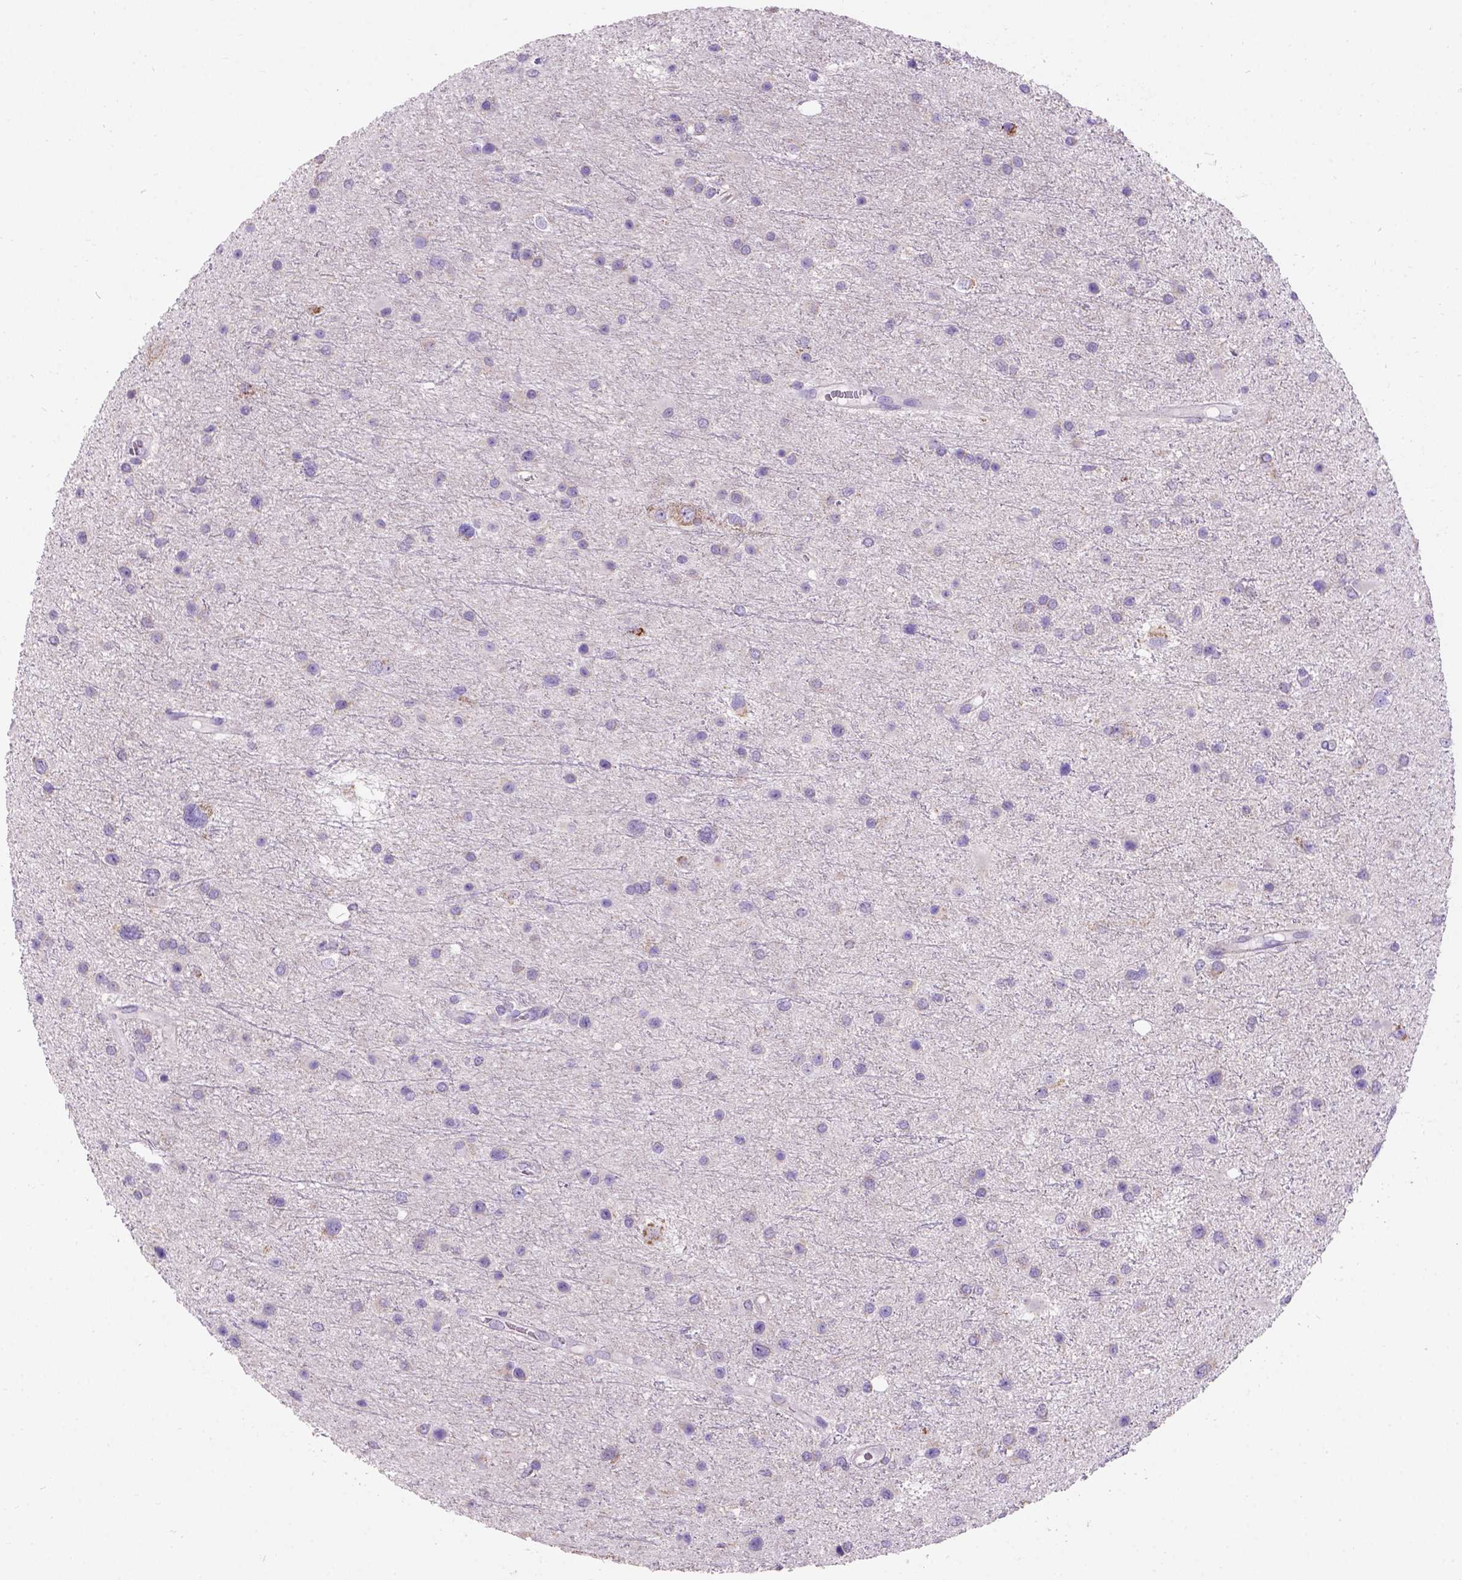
{"staining": {"intensity": "negative", "quantity": "none", "location": "none"}, "tissue": "glioma", "cell_type": "Tumor cells", "image_type": "cancer", "snomed": [{"axis": "morphology", "description": "Glioma, malignant, Low grade"}, {"axis": "topography", "description": "Brain"}], "caption": "DAB immunohistochemical staining of glioma exhibits no significant staining in tumor cells.", "gene": "L2HGDH", "patient": {"sex": "female", "age": 32}}